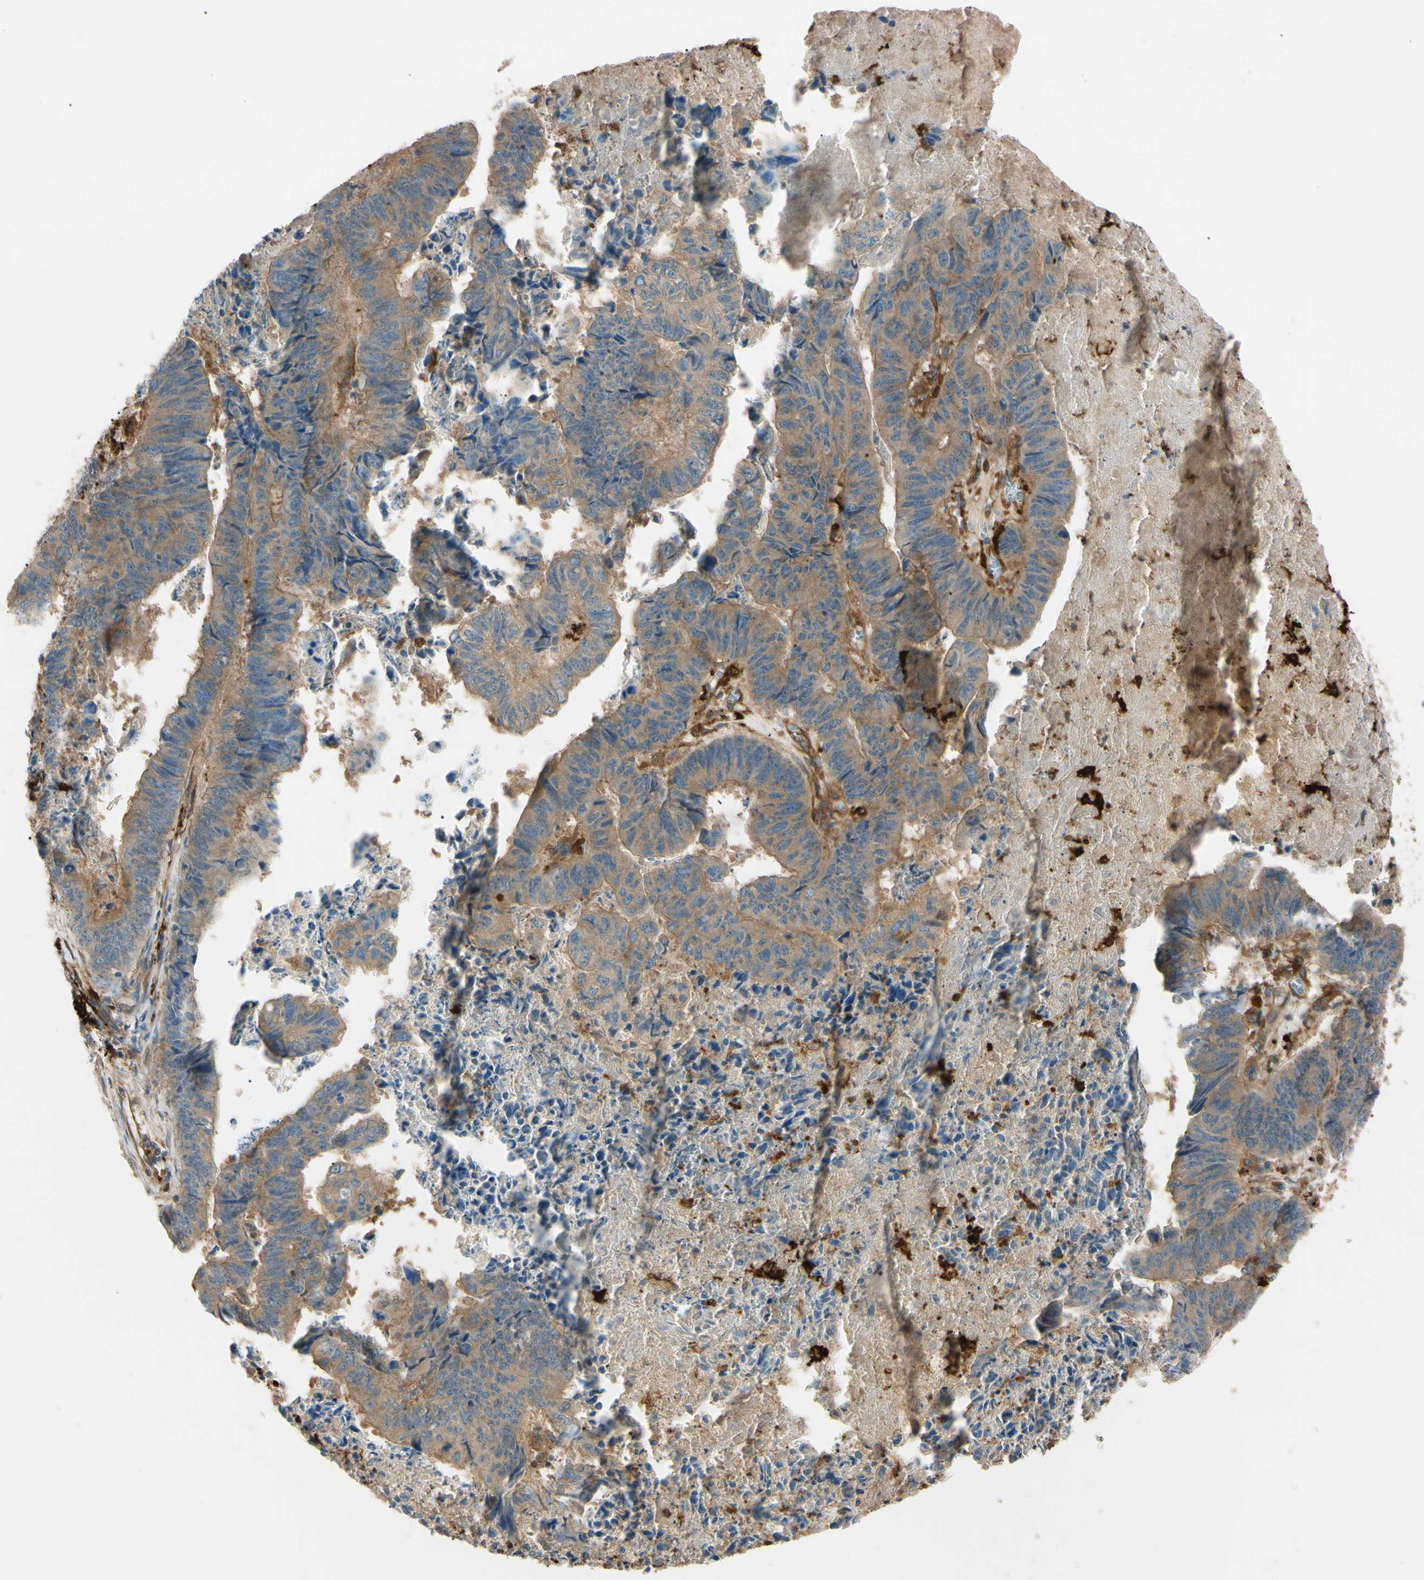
{"staining": {"intensity": "moderate", "quantity": ">75%", "location": "cytoplasmic/membranous"}, "tissue": "stomach cancer", "cell_type": "Tumor cells", "image_type": "cancer", "snomed": [{"axis": "morphology", "description": "Adenocarcinoma, NOS"}, {"axis": "topography", "description": "Stomach, lower"}], "caption": "Immunohistochemical staining of adenocarcinoma (stomach) reveals medium levels of moderate cytoplasmic/membranous positivity in approximately >75% of tumor cells.", "gene": "PTPN12", "patient": {"sex": "male", "age": 77}}